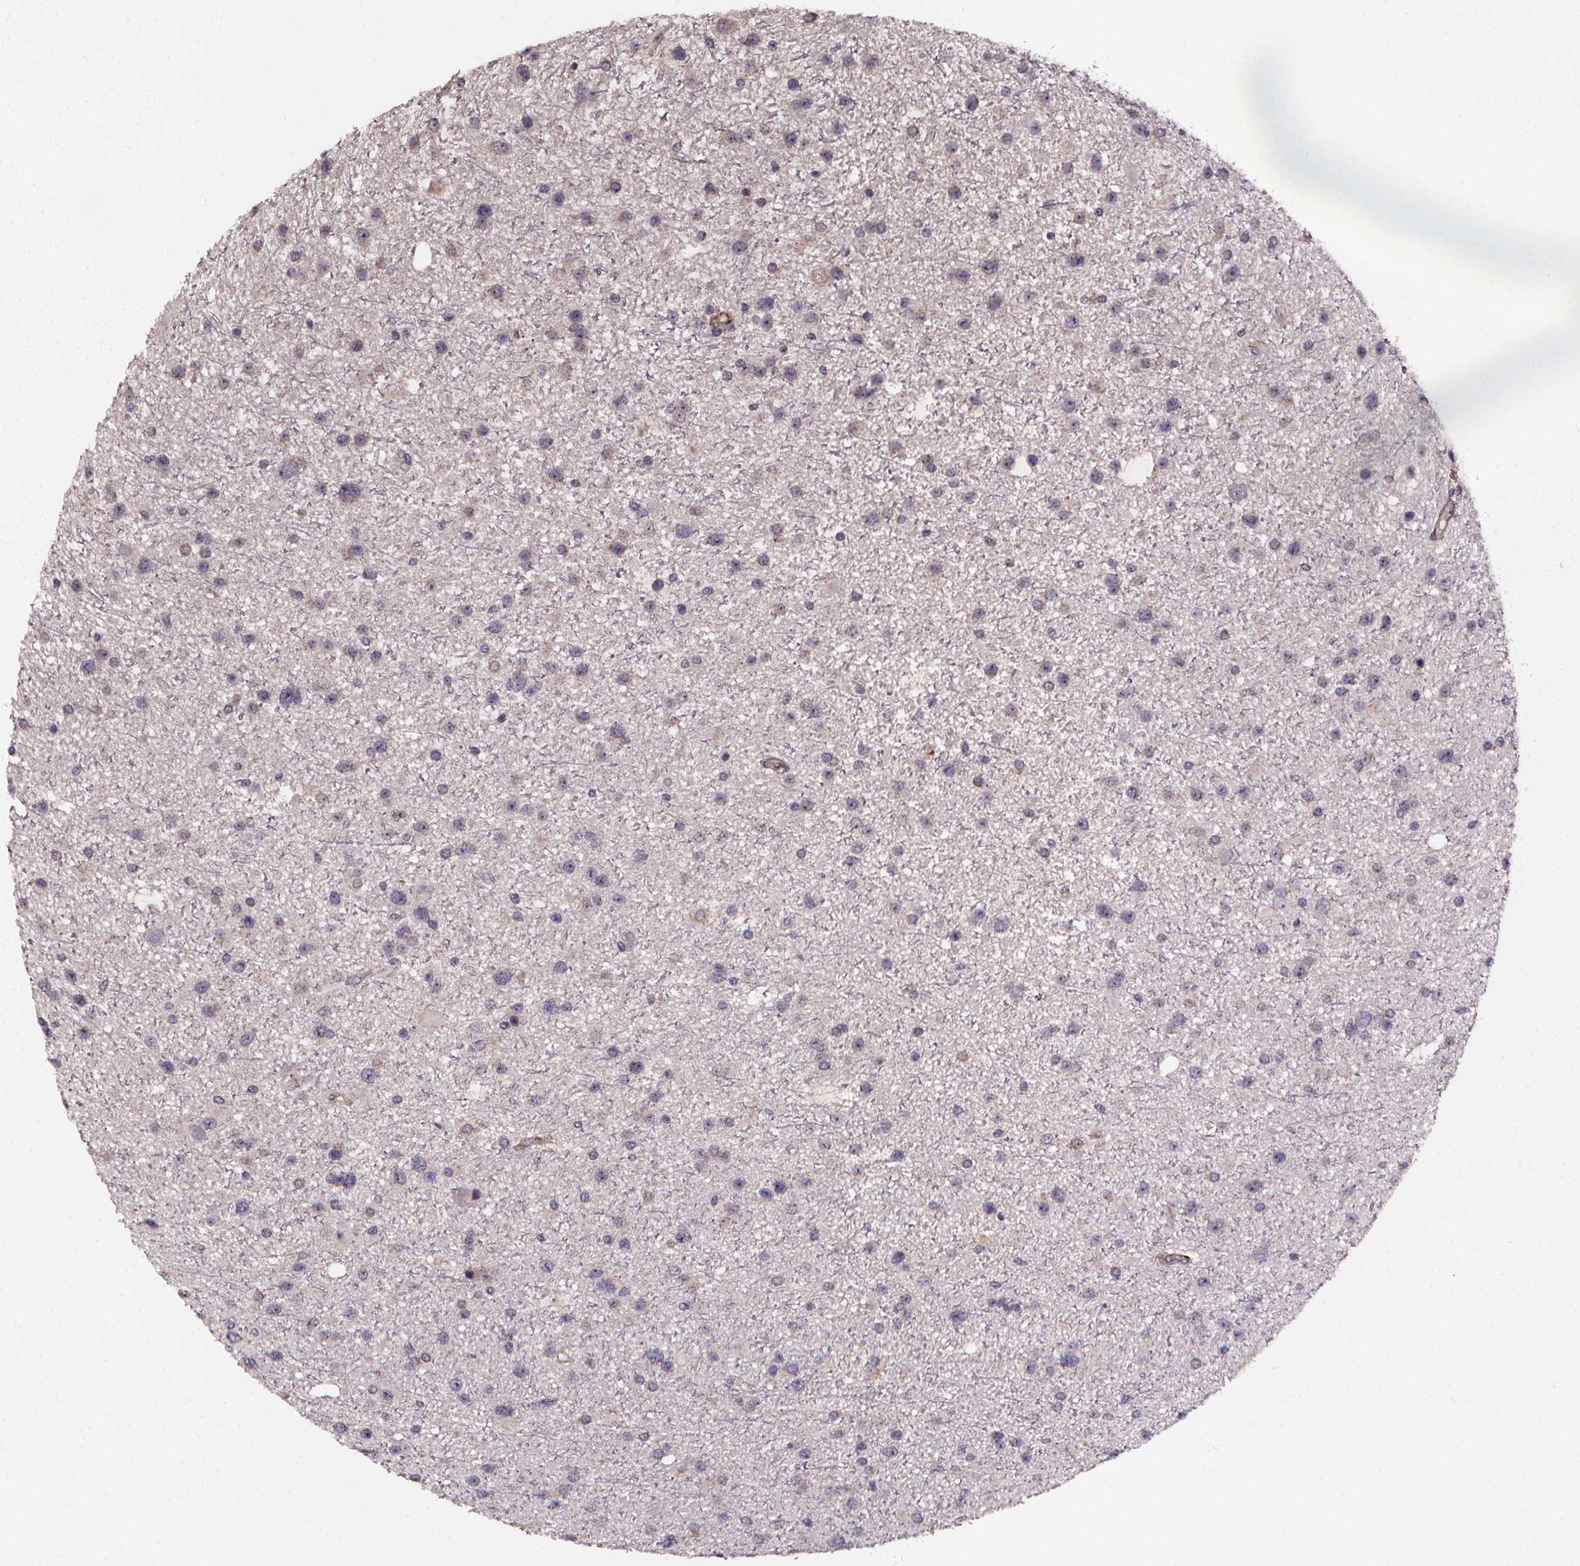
{"staining": {"intensity": "negative", "quantity": "none", "location": "none"}, "tissue": "glioma", "cell_type": "Tumor cells", "image_type": "cancer", "snomed": [{"axis": "morphology", "description": "Glioma, malignant, Low grade"}, {"axis": "topography", "description": "Brain"}], "caption": "Immunohistochemical staining of malignant low-grade glioma shows no significant staining in tumor cells.", "gene": "AEBP1", "patient": {"sex": "female", "age": 32}}